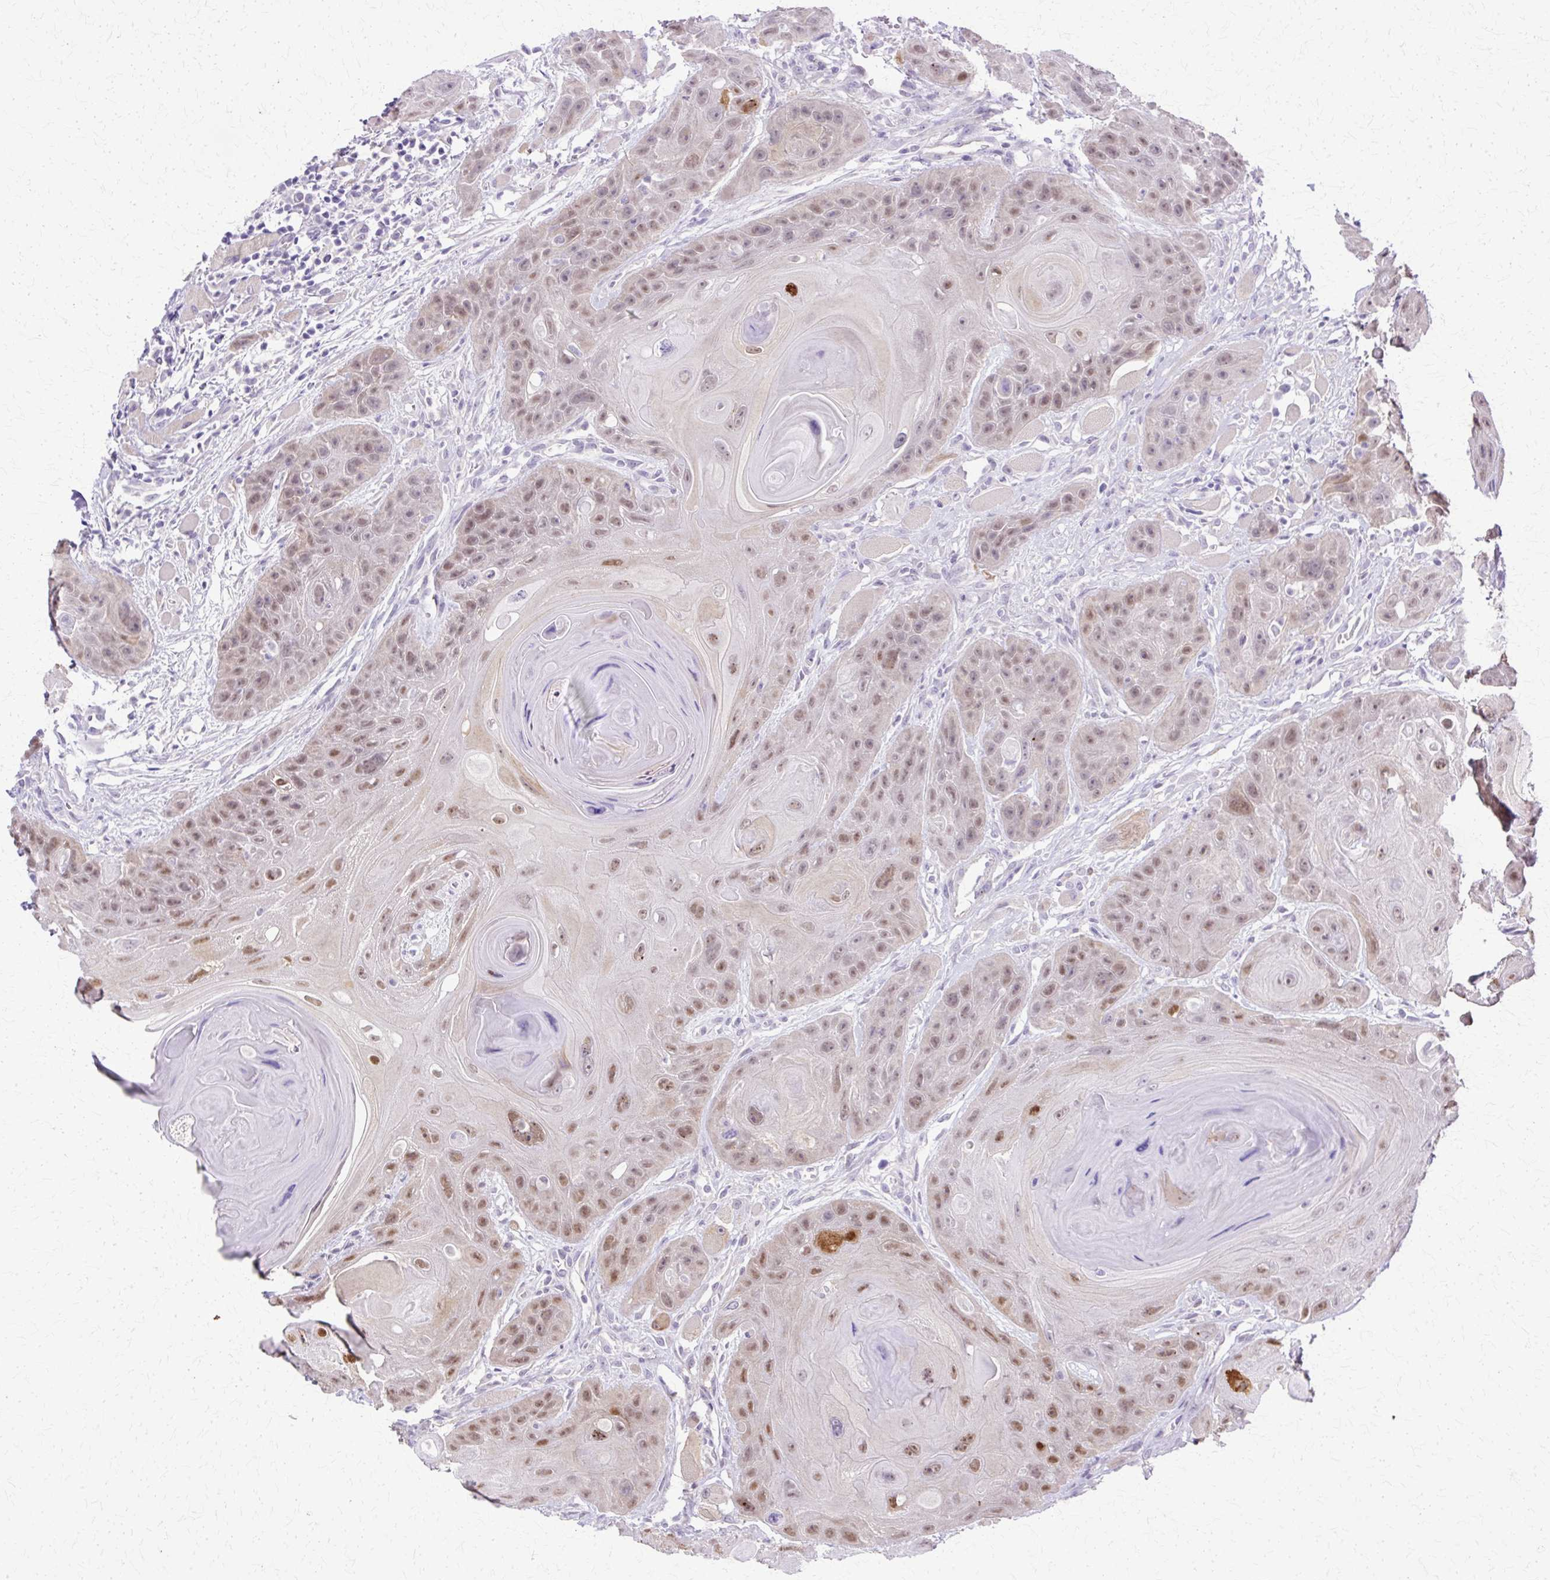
{"staining": {"intensity": "moderate", "quantity": ">75%", "location": "nuclear"}, "tissue": "head and neck cancer", "cell_type": "Tumor cells", "image_type": "cancer", "snomed": [{"axis": "morphology", "description": "Squamous cell carcinoma, NOS"}, {"axis": "topography", "description": "Head-Neck"}], "caption": "The immunohistochemical stain labels moderate nuclear expression in tumor cells of squamous cell carcinoma (head and neck) tissue.", "gene": "HSPA8", "patient": {"sex": "female", "age": 59}}